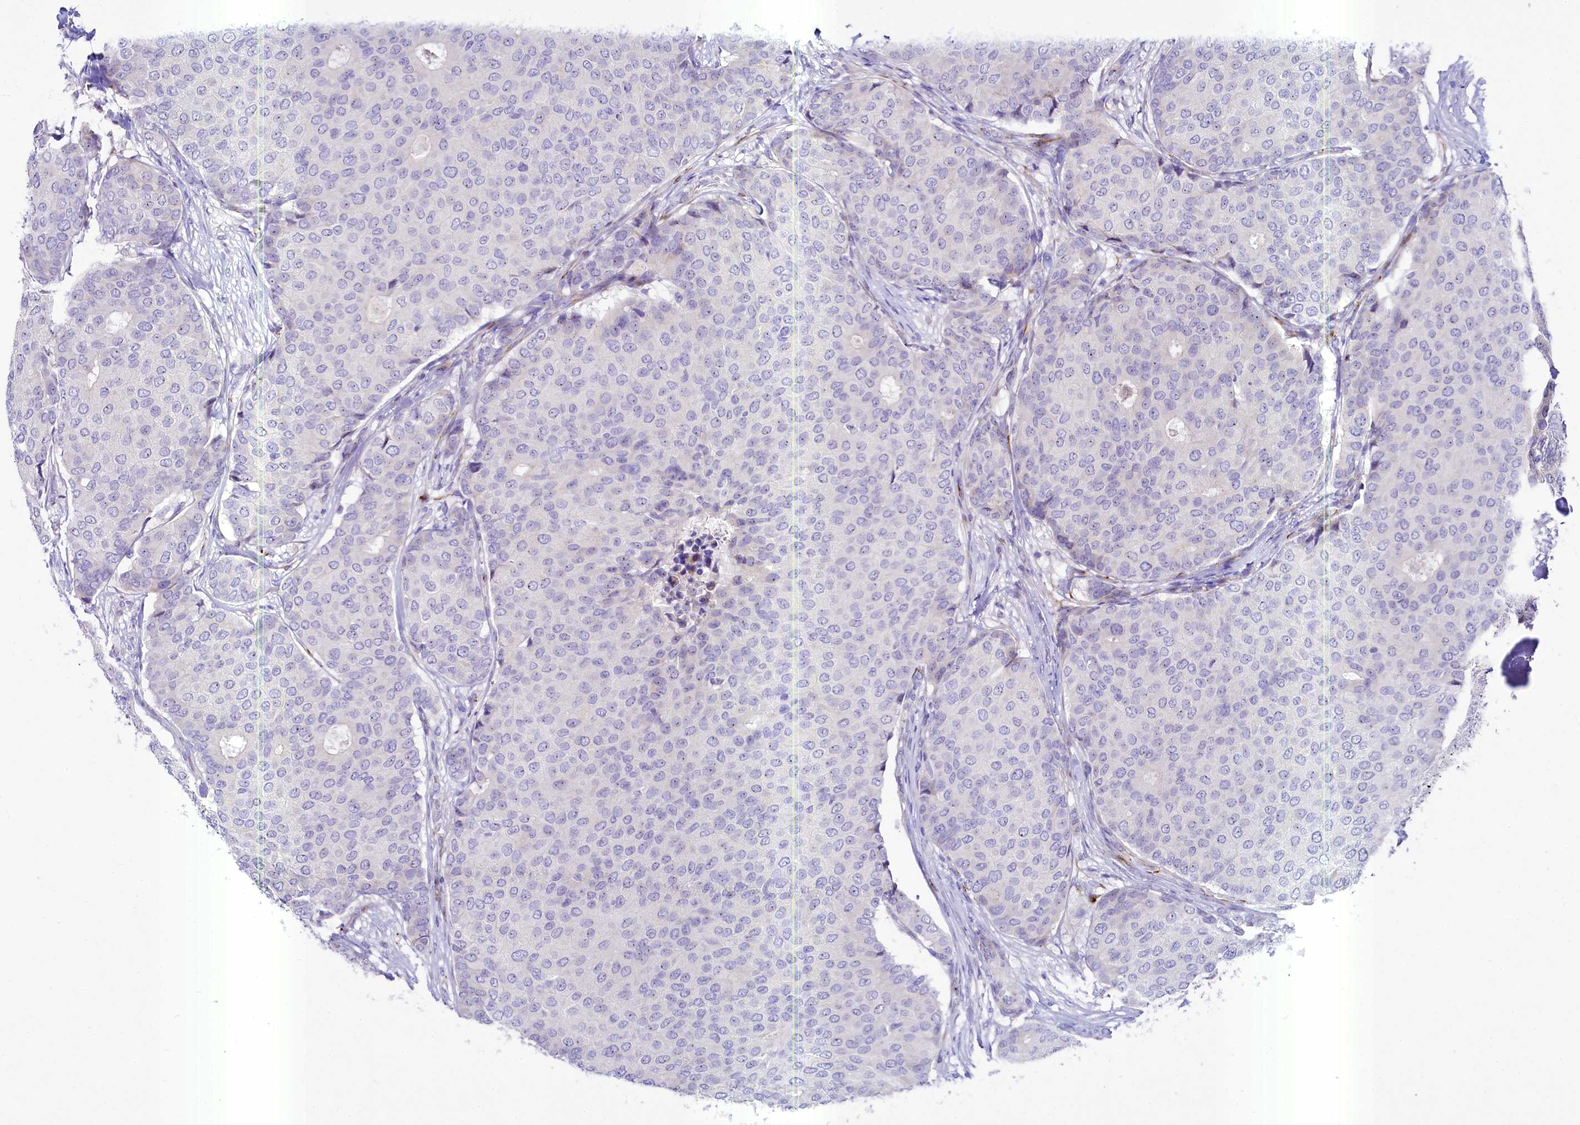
{"staining": {"intensity": "negative", "quantity": "none", "location": "none"}, "tissue": "breast cancer", "cell_type": "Tumor cells", "image_type": "cancer", "snomed": [{"axis": "morphology", "description": "Duct carcinoma"}, {"axis": "topography", "description": "Breast"}], "caption": "This is a micrograph of immunohistochemistry (IHC) staining of intraductal carcinoma (breast), which shows no staining in tumor cells.", "gene": "SH3TC2", "patient": {"sex": "female", "age": 75}}